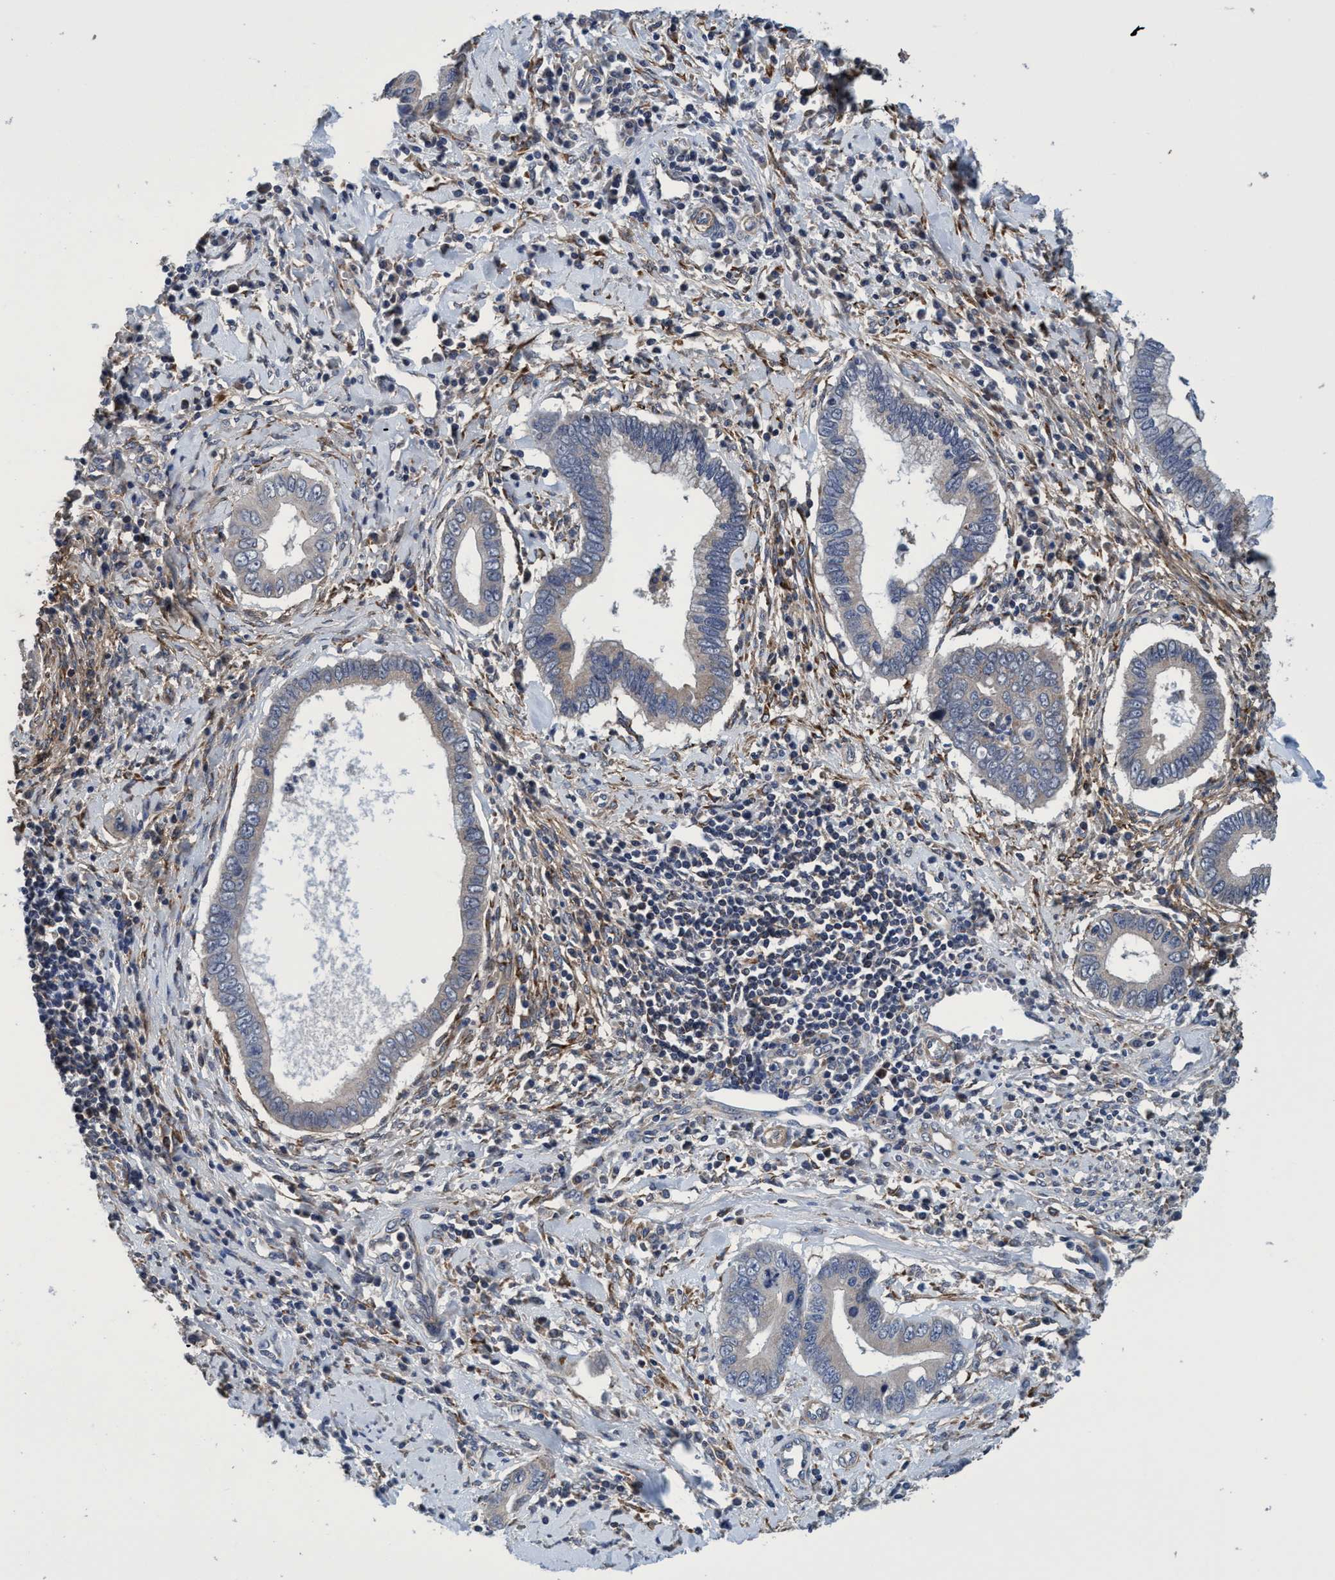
{"staining": {"intensity": "weak", "quantity": "<25%", "location": "cytoplasmic/membranous"}, "tissue": "cervical cancer", "cell_type": "Tumor cells", "image_type": "cancer", "snomed": [{"axis": "morphology", "description": "Adenocarcinoma, NOS"}, {"axis": "topography", "description": "Cervix"}], "caption": "Cervical cancer was stained to show a protein in brown. There is no significant staining in tumor cells.", "gene": "CALCOCO2", "patient": {"sex": "female", "age": 44}}